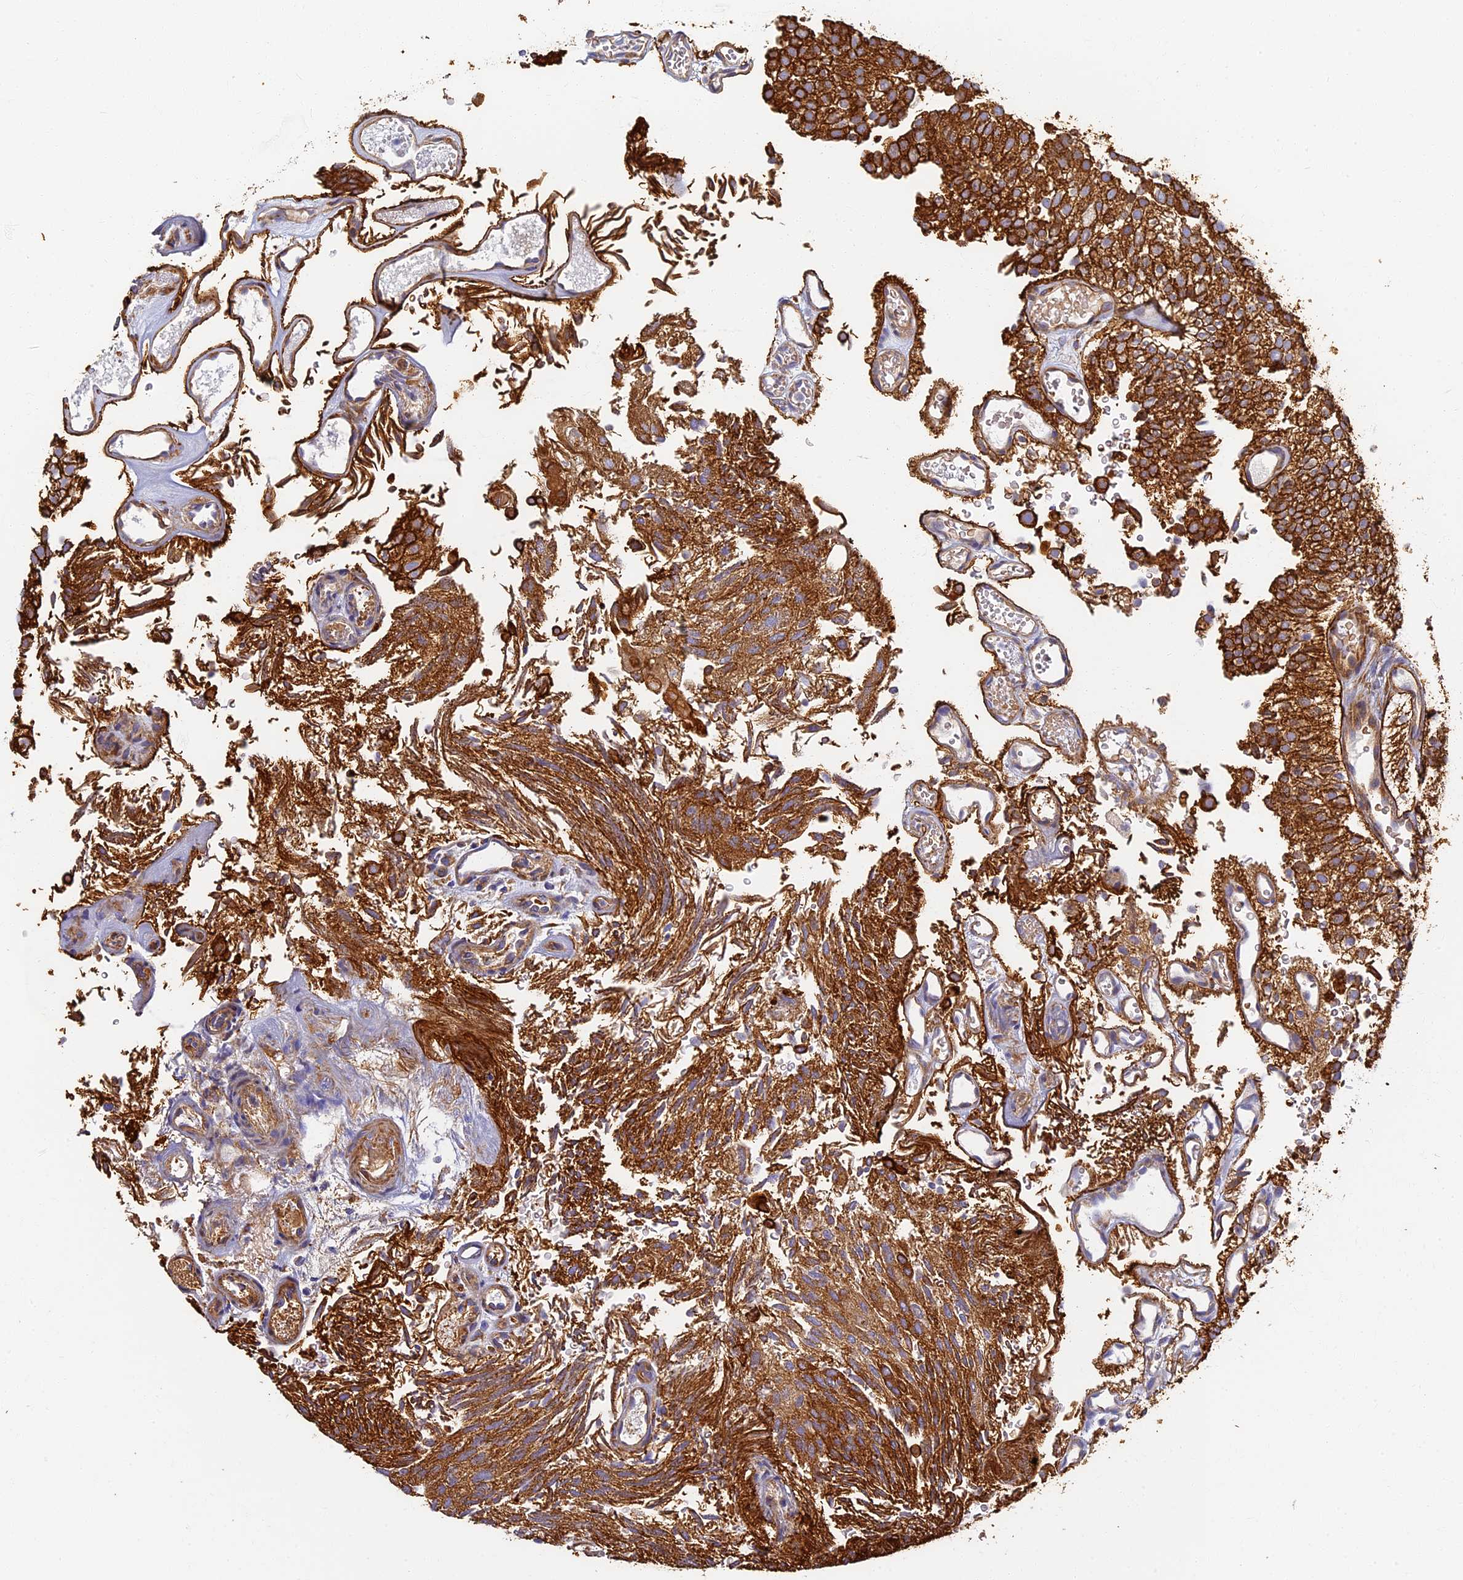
{"staining": {"intensity": "strong", "quantity": ">75%", "location": "cytoplasmic/membranous"}, "tissue": "urothelial cancer", "cell_type": "Tumor cells", "image_type": "cancer", "snomed": [{"axis": "morphology", "description": "Urothelial carcinoma, Low grade"}, {"axis": "topography", "description": "Urinary bladder"}], "caption": "High-power microscopy captured an IHC photomicrograph of urothelial carcinoma (low-grade), revealing strong cytoplasmic/membranous staining in about >75% of tumor cells. (brown staining indicates protein expression, while blue staining denotes nuclei).", "gene": "LRRC57", "patient": {"sex": "male", "age": 78}}